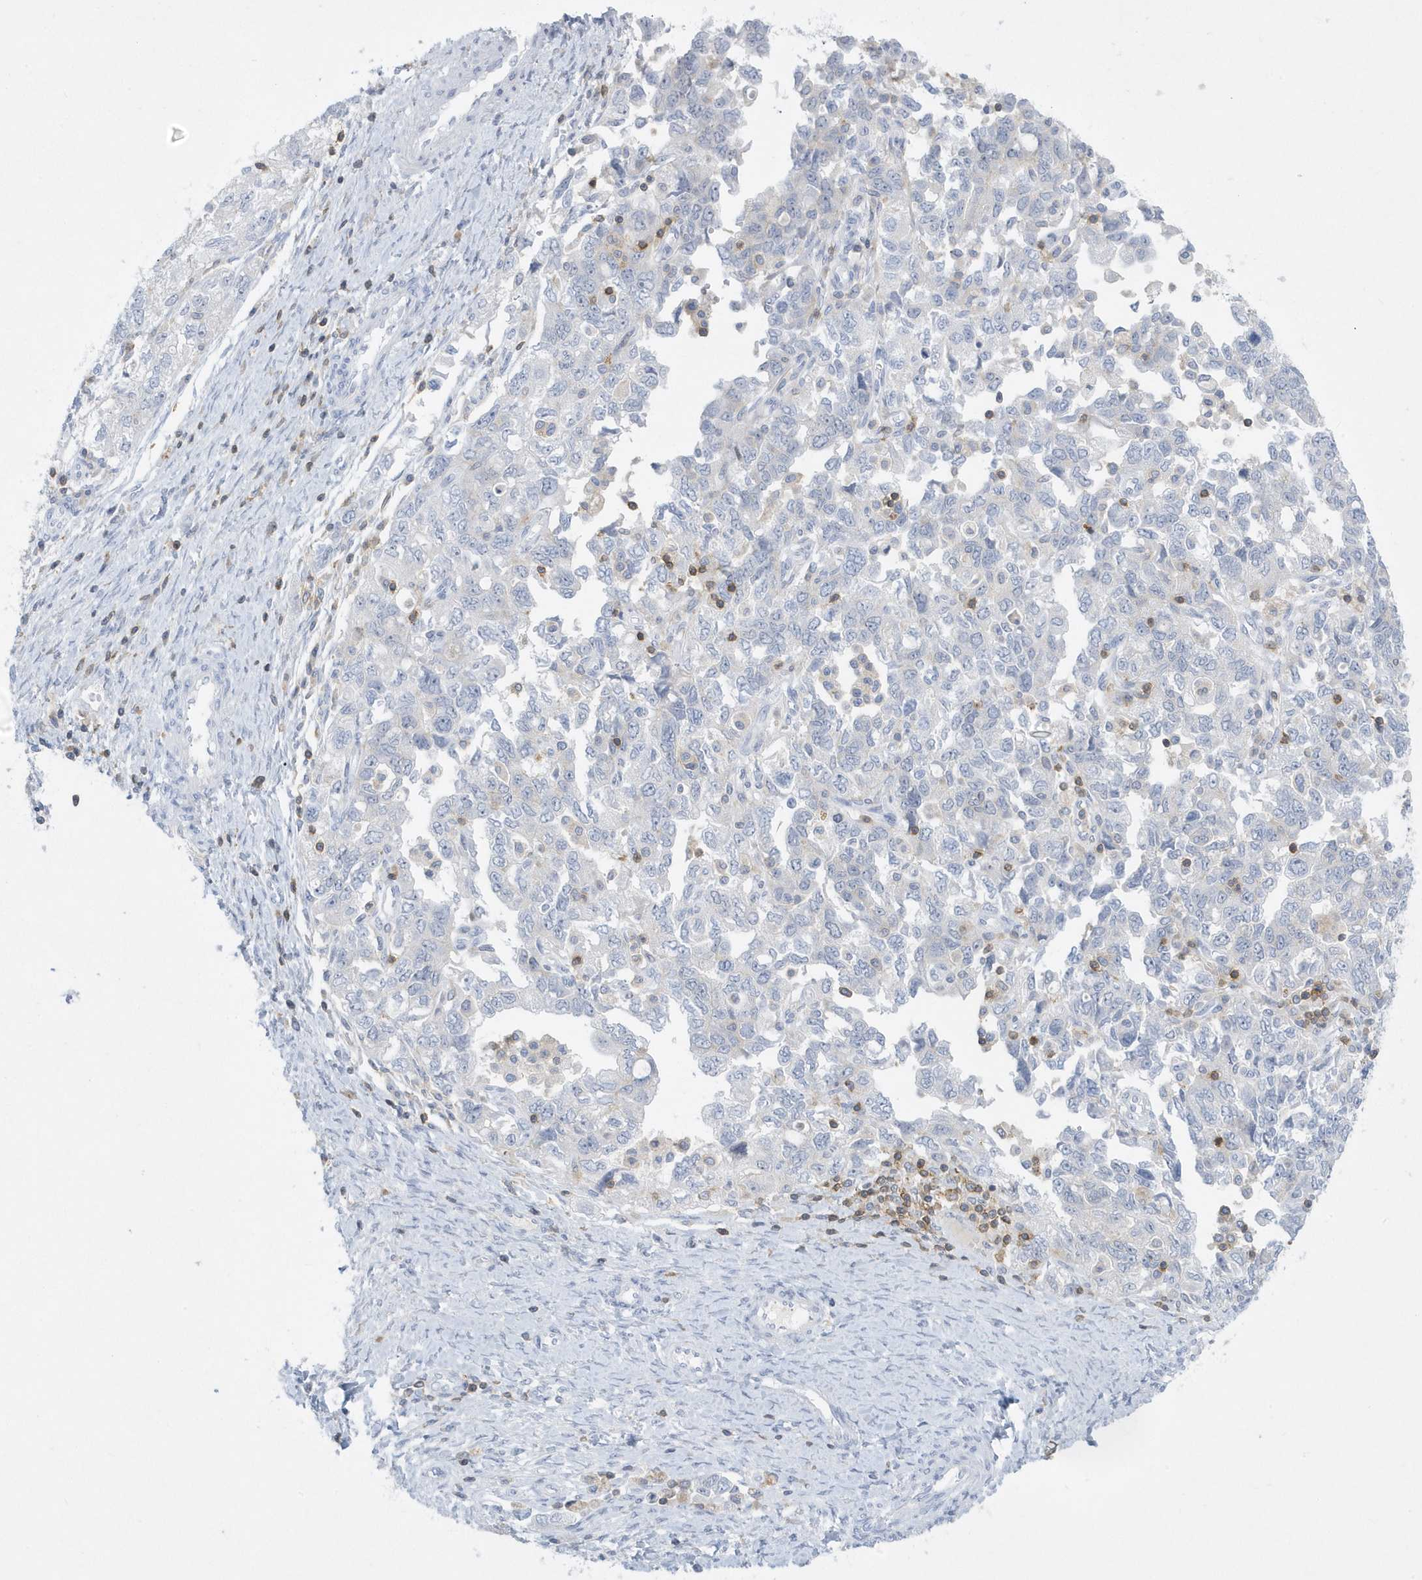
{"staining": {"intensity": "negative", "quantity": "none", "location": "none"}, "tissue": "ovarian cancer", "cell_type": "Tumor cells", "image_type": "cancer", "snomed": [{"axis": "morphology", "description": "Carcinoma, NOS"}, {"axis": "morphology", "description": "Cystadenocarcinoma, serous, NOS"}, {"axis": "topography", "description": "Ovary"}], "caption": "Histopathology image shows no protein positivity in tumor cells of ovarian cancer tissue. (Brightfield microscopy of DAB immunohistochemistry at high magnification).", "gene": "PSD4", "patient": {"sex": "female", "age": 69}}